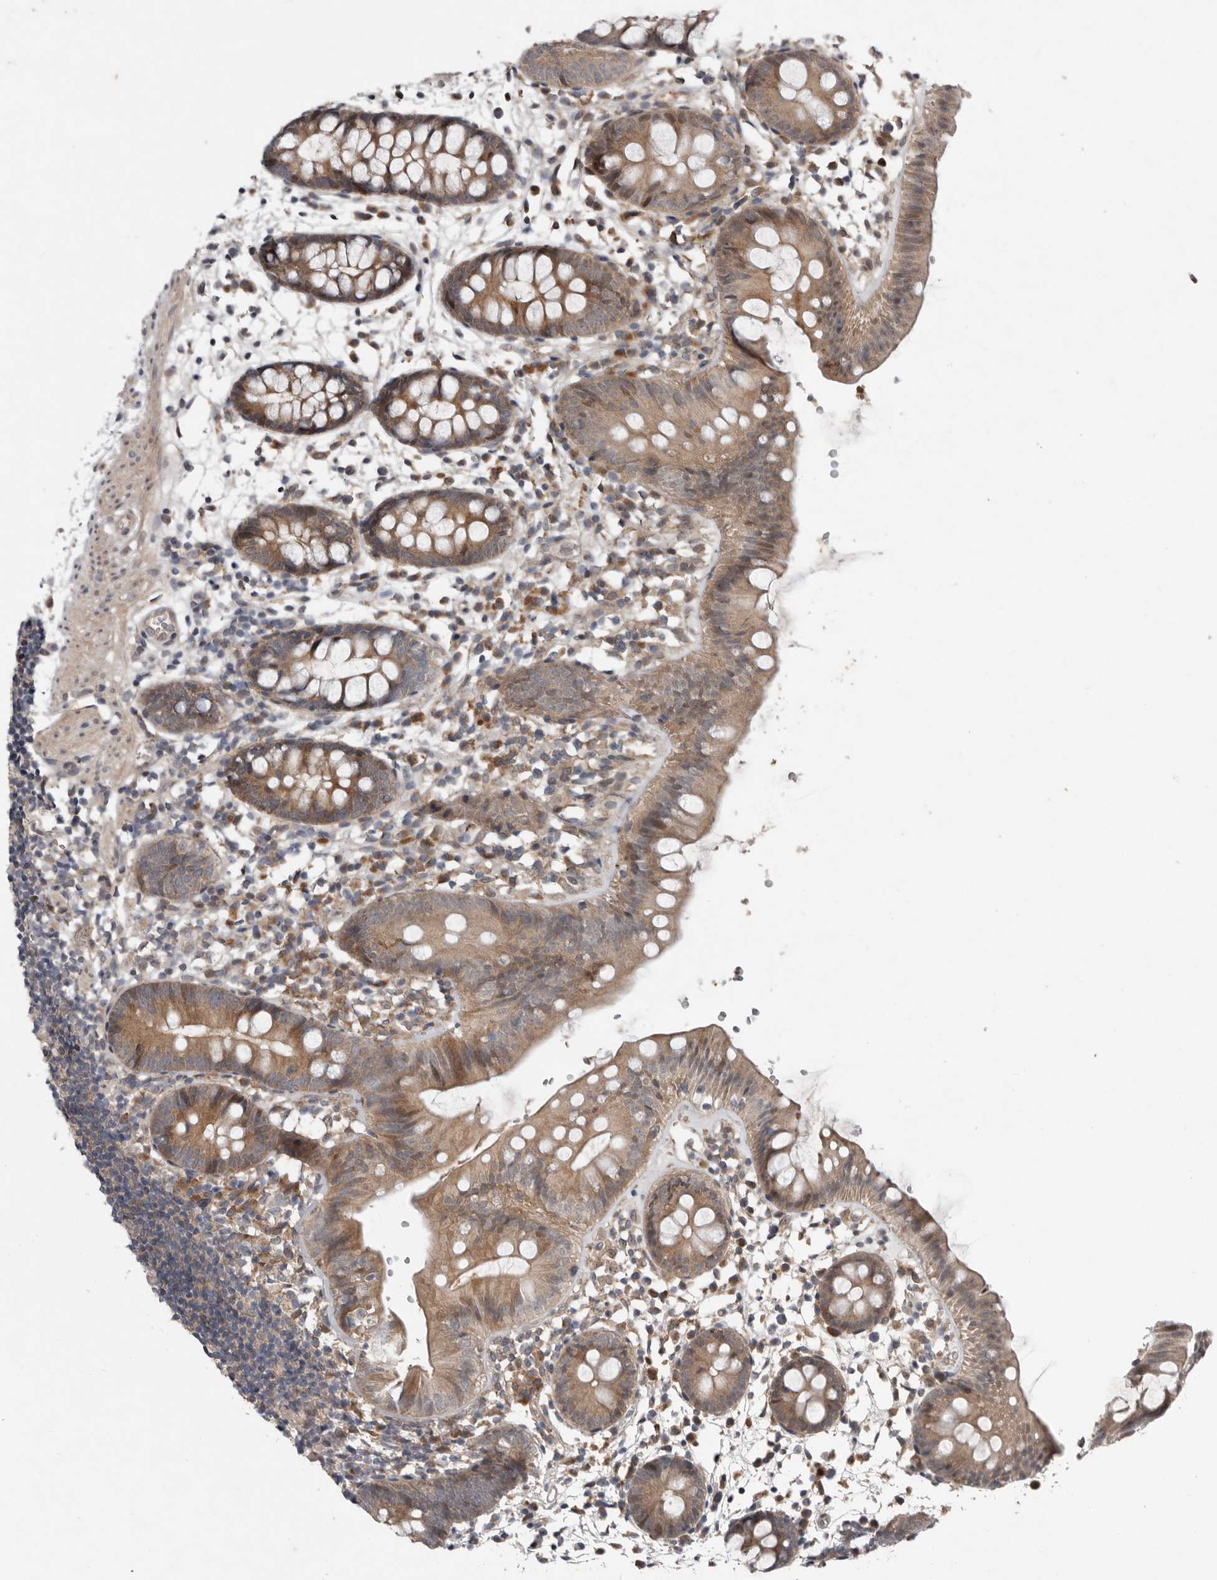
{"staining": {"intensity": "weak", "quantity": ">75%", "location": "cytoplasmic/membranous"}, "tissue": "colon", "cell_type": "Endothelial cells", "image_type": "normal", "snomed": [{"axis": "morphology", "description": "Normal tissue, NOS"}, {"axis": "topography", "description": "Colon"}], "caption": "Weak cytoplasmic/membranous protein expression is seen in about >75% of endothelial cells in colon.", "gene": "CHML", "patient": {"sex": "male", "age": 56}}